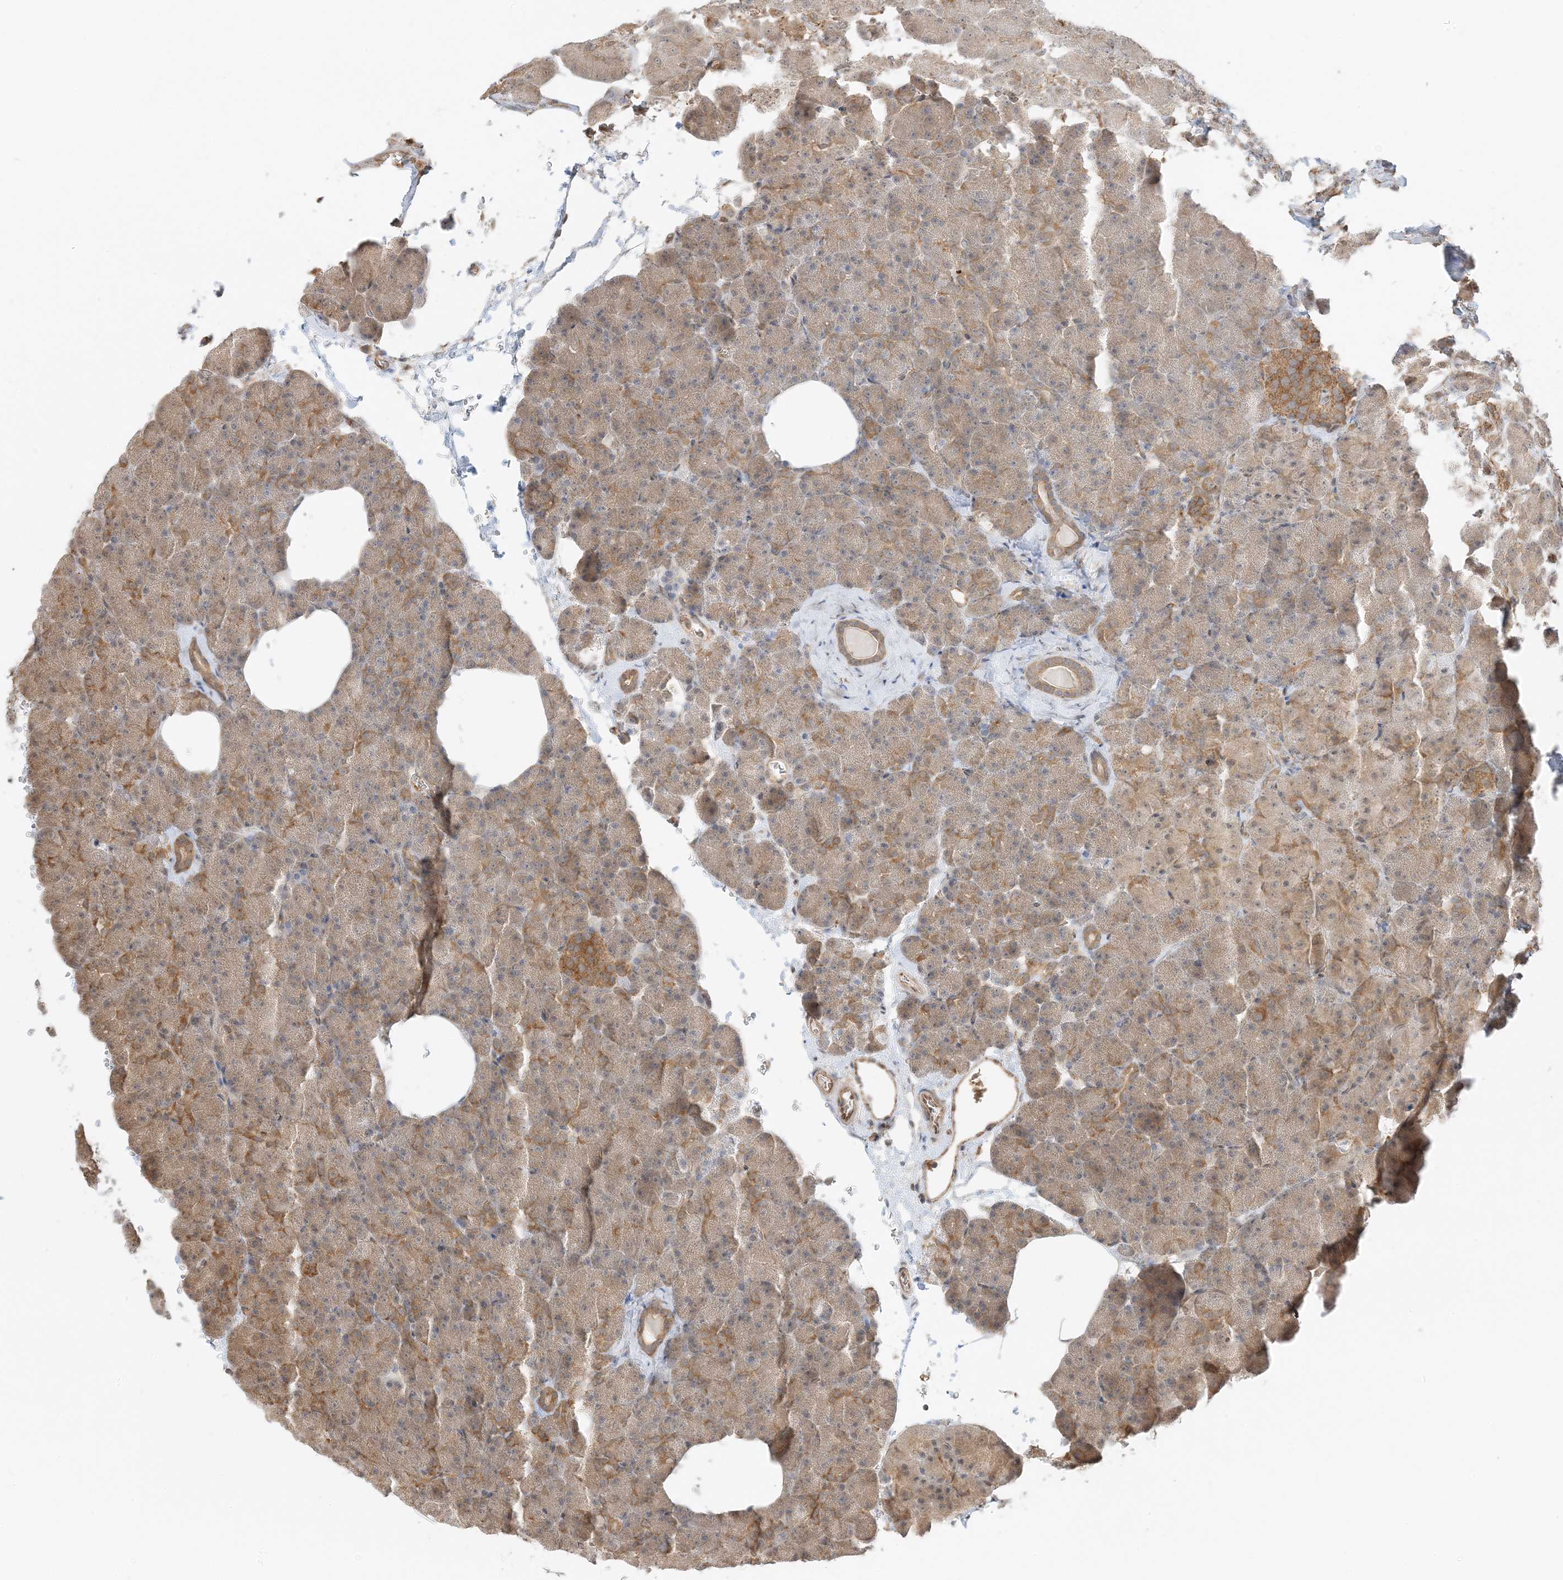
{"staining": {"intensity": "moderate", "quantity": "25%-75%", "location": "cytoplasmic/membranous"}, "tissue": "pancreas", "cell_type": "Exocrine glandular cells", "image_type": "normal", "snomed": [{"axis": "morphology", "description": "Normal tissue, NOS"}, {"axis": "morphology", "description": "Carcinoid, malignant, NOS"}, {"axis": "topography", "description": "Pancreas"}], "caption": "This is an image of immunohistochemistry staining of benign pancreas, which shows moderate staining in the cytoplasmic/membranous of exocrine glandular cells.", "gene": "UBAP2L", "patient": {"sex": "female", "age": 35}}